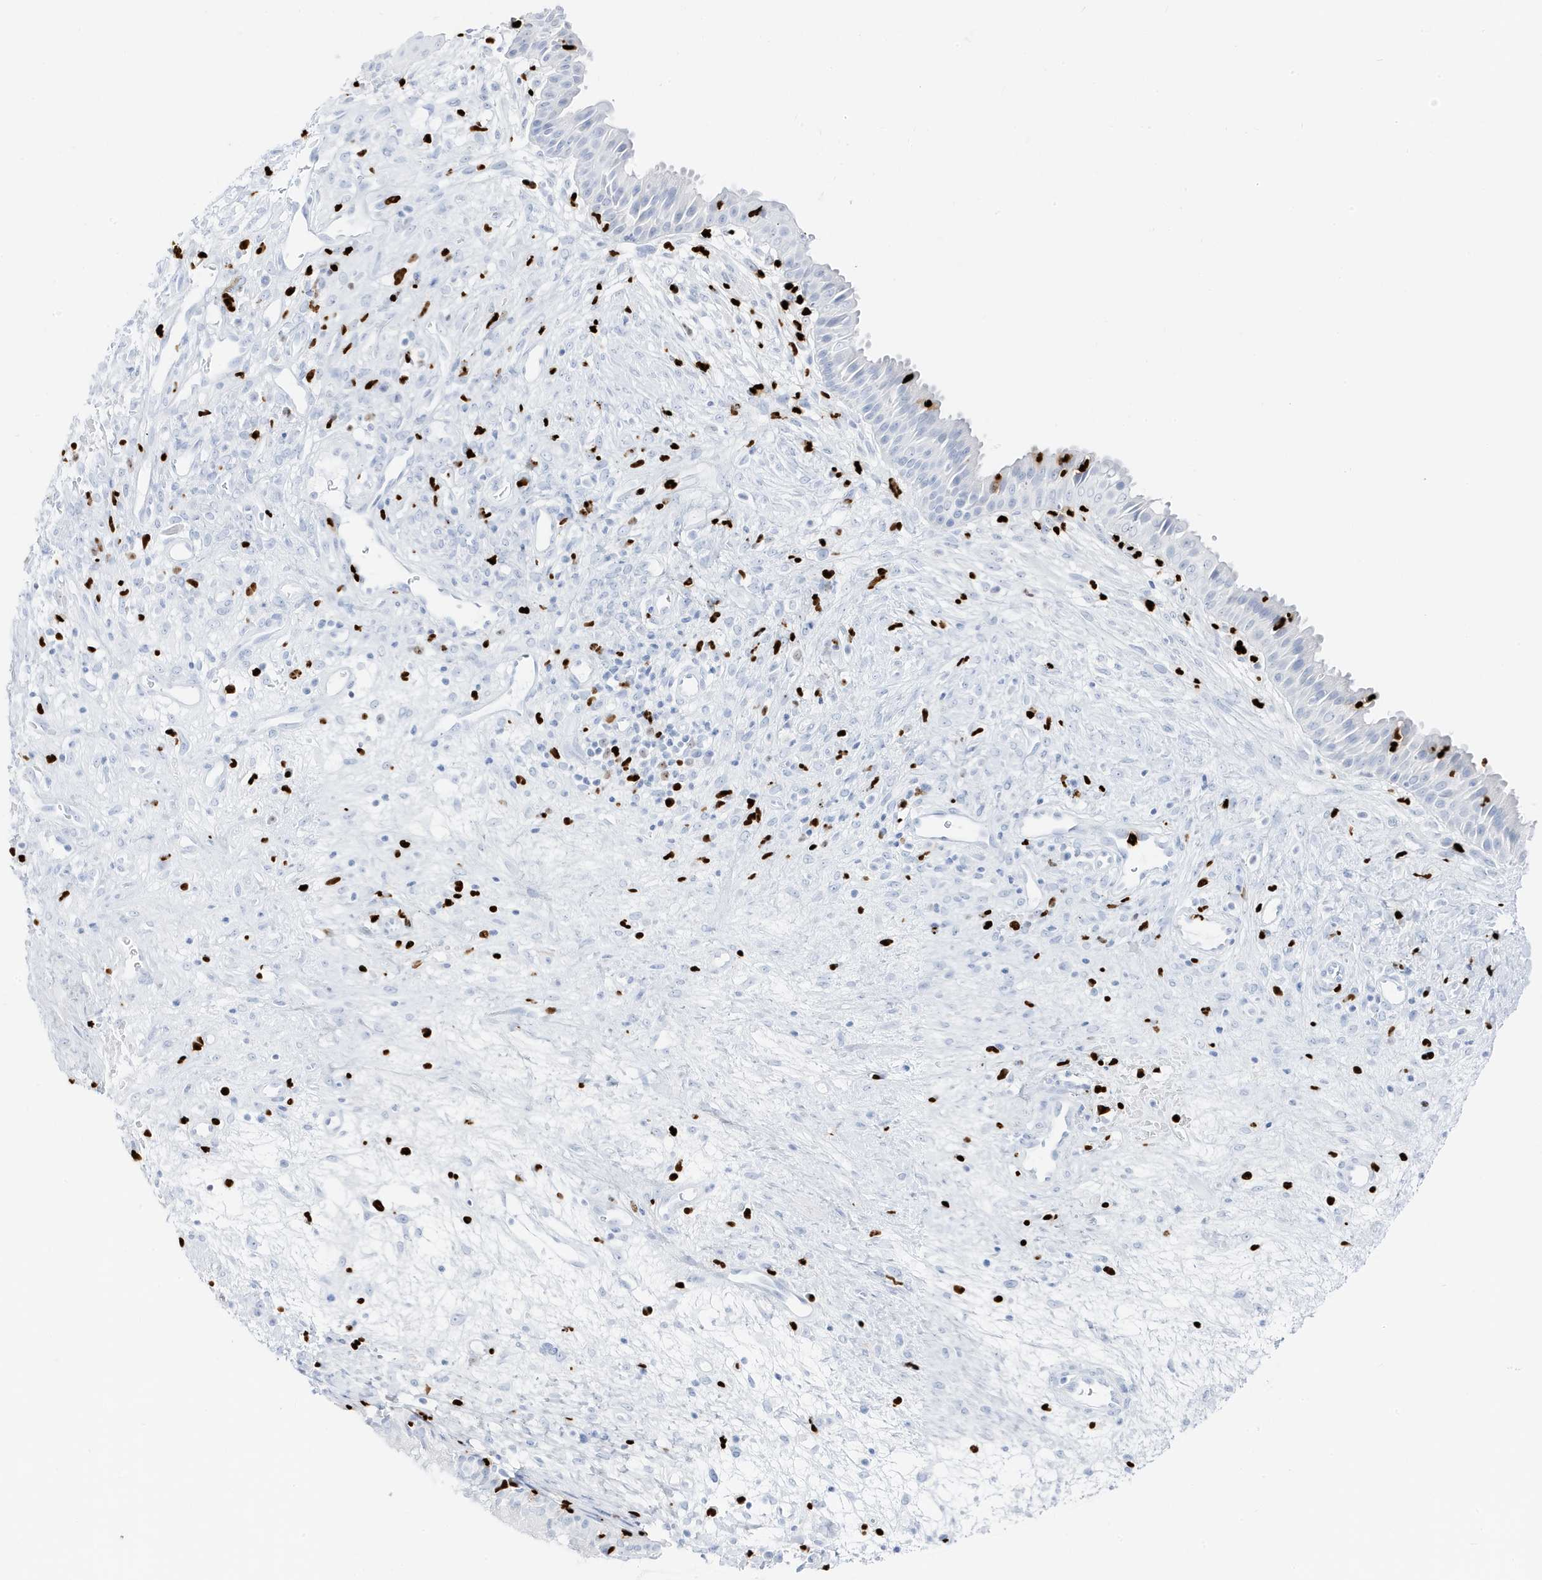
{"staining": {"intensity": "negative", "quantity": "none", "location": "none"}, "tissue": "nasopharynx", "cell_type": "Respiratory epithelial cells", "image_type": "normal", "snomed": [{"axis": "morphology", "description": "Normal tissue, NOS"}, {"axis": "topography", "description": "Nasopharynx"}], "caption": "A histopathology image of human nasopharynx is negative for staining in respiratory epithelial cells. Brightfield microscopy of immunohistochemistry stained with DAB (3,3'-diaminobenzidine) (brown) and hematoxylin (blue), captured at high magnification.", "gene": "MNDA", "patient": {"sex": "male", "age": 22}}